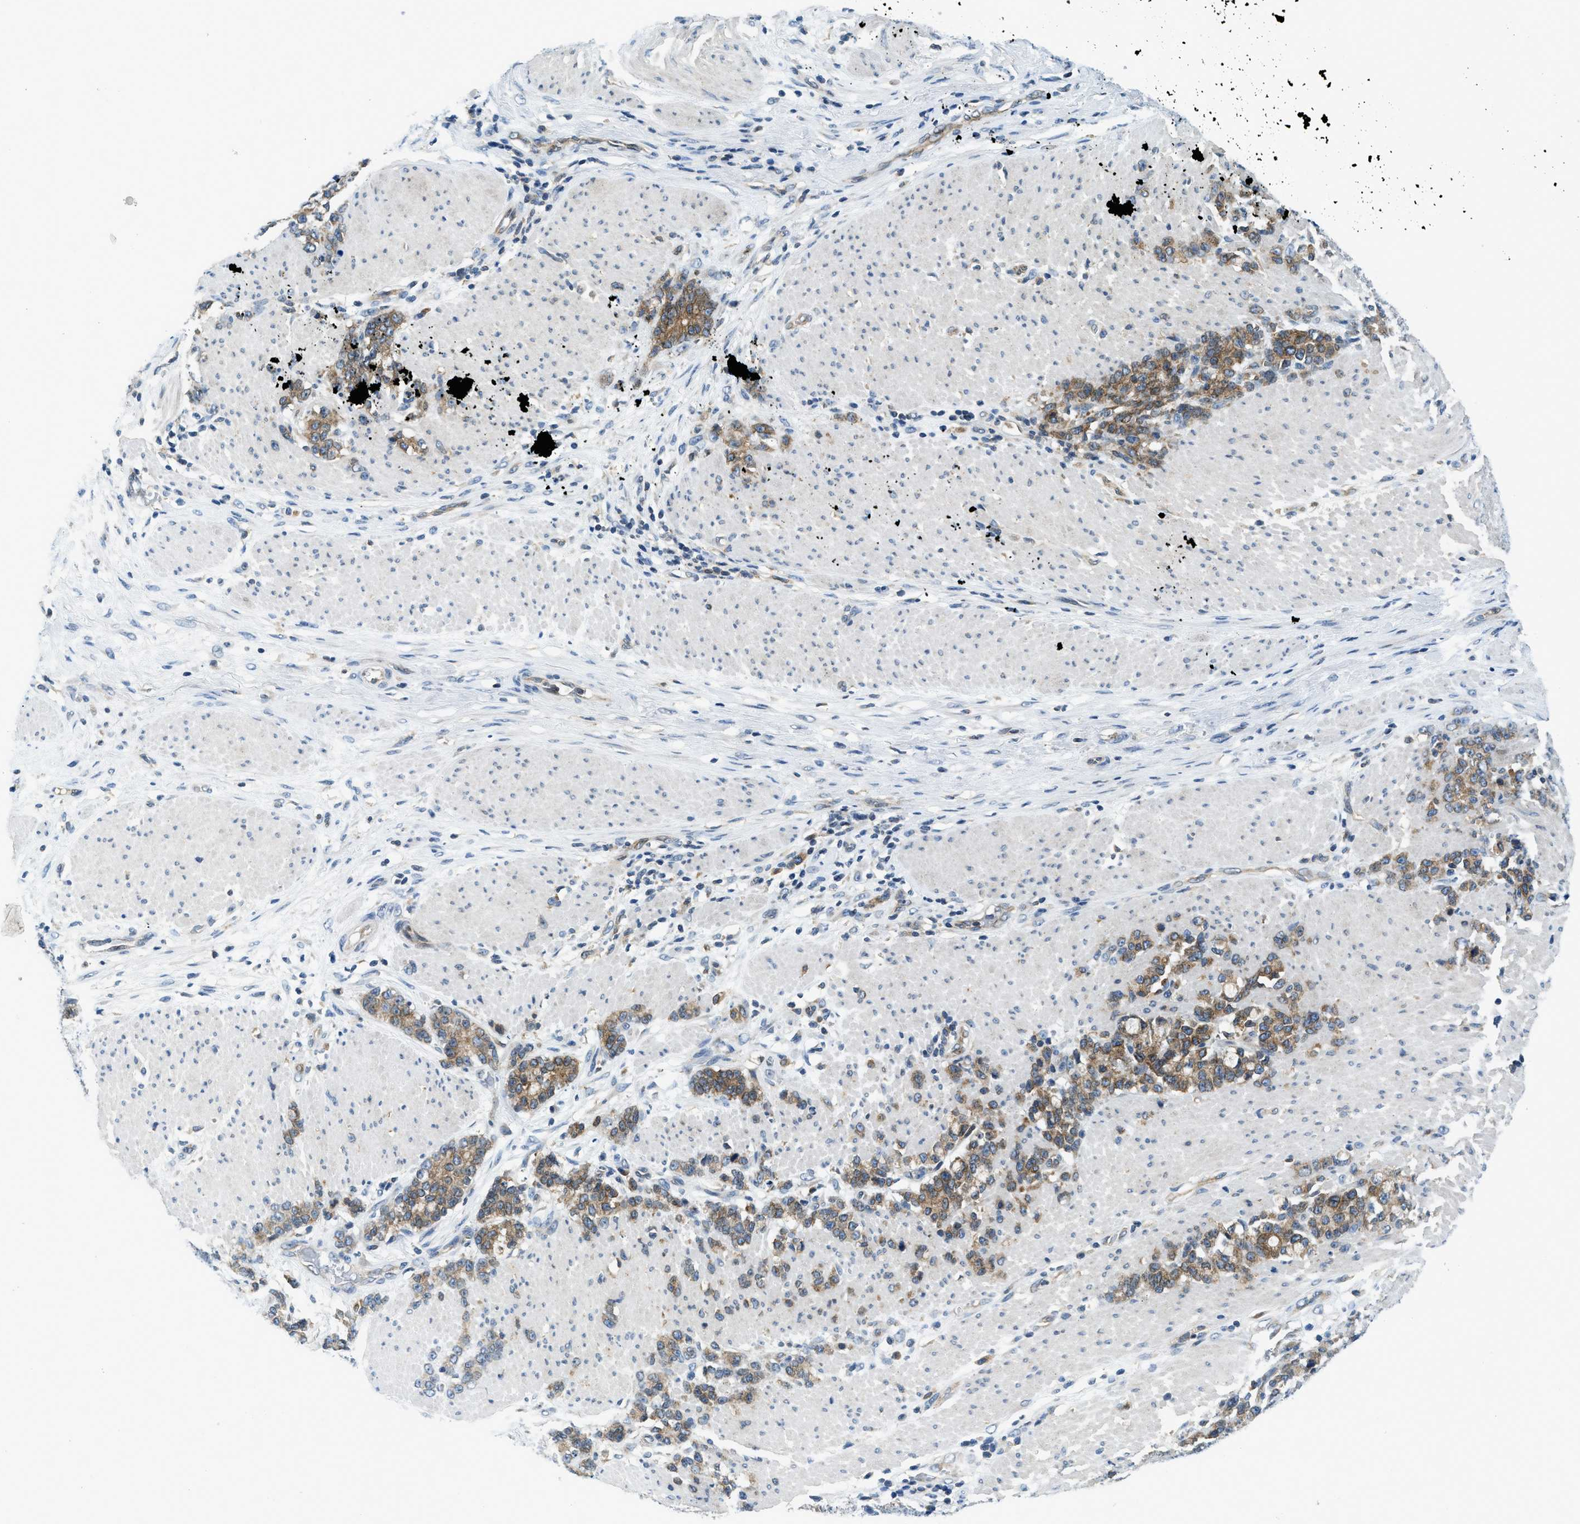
{"staining": {"intensity": "moderate", "quantity": ">75%", "location": "cytoplasmic/membranous"}, "tissue": "stomach cancer", "cell_type": "Tumor cells", "image_type": "cancer", "snomed": [{"axis": "morphology", "description": "Adenocarcinoma, NOS"}, {"axis": "topography", "description": "Stomach, lower"}], "caption": "IHC of stomach adenocarcinoma demonstrates medium levels of moderate cytoplasmic/membranous expression in about >75% of tumor cells.", "gene": "BCAP31", "patient": {"sex": "male", "age": 88}}